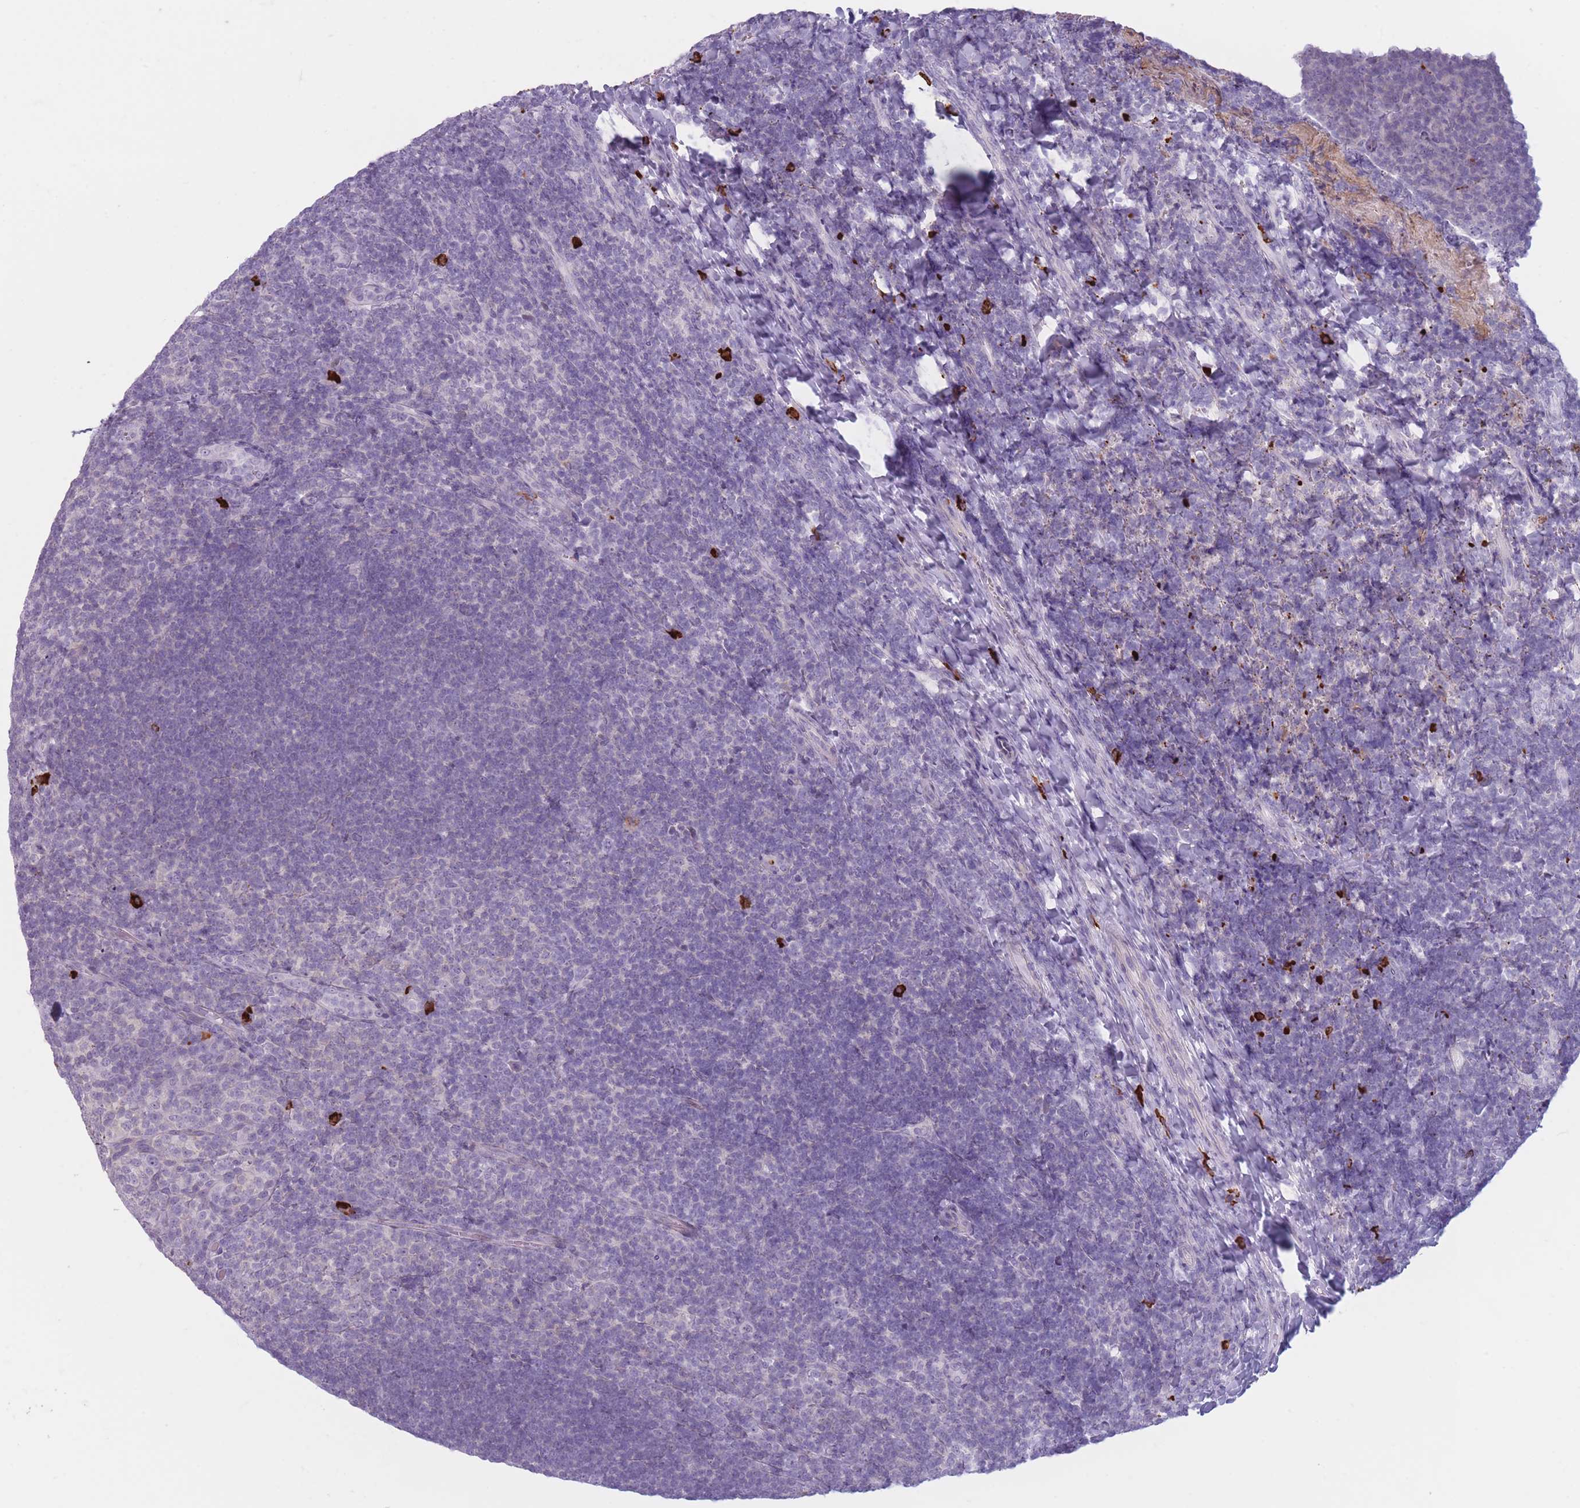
{"staining": {"intensity": "strong", "quantity": "<25%", "location": "cytoplasmic/membranous"}, "tissue": "tonsil", "cell_type": "Germinal center cells", "image_type": "normal", "snomed": [{"axis": "morphology", "description": "Normal tissue, NOS"}, {"axis": "topography", "description": "Tonsil"}], "caption": "Immunohistochemistry (IHC) (DAB (3,3'-diaminobenzidine)) staining of benign human tonsil exhibits strong cytoplasmic/membranous protein expression in about <25% of germinal center cells. (DAB IHC with brightfield microscopy, high magnification).", "gene": "PLEKHG2", "patient": {"sex": "female", "age": 10}}